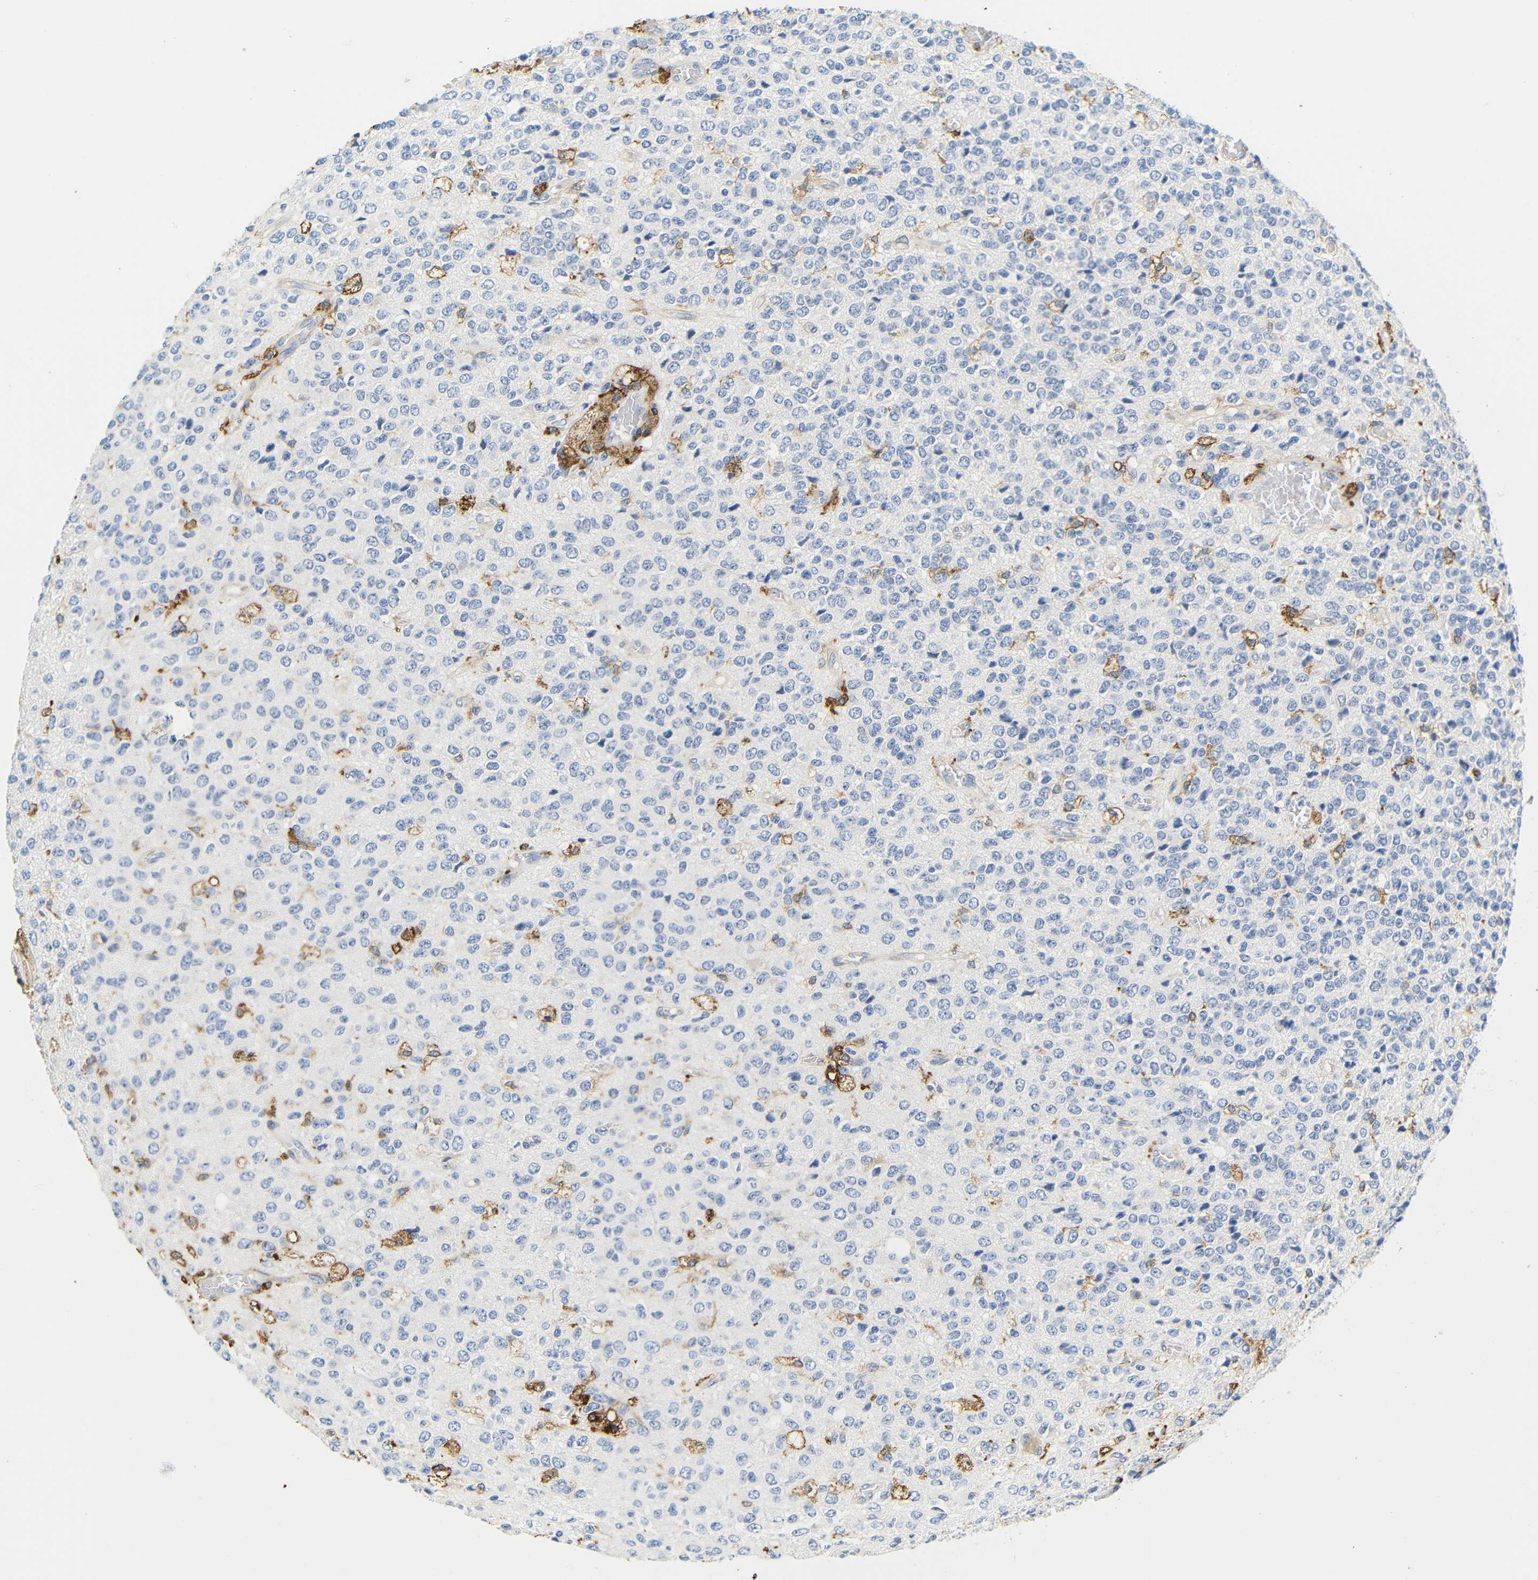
{"staining": {"intensity": "negative", "quantity": "none", "location": "none"}, "tissue": "glioma", "cell_type": "Tumor cells", "image_type": "cancer", "snomed": [{"axis": "morphology", "description": "Glioma, malignant, High grade"}, {"axis": "topography", "description": "pancreas cauda"}], "caption": "Tumor cells show no significant protein positivity in high-grade glioma (malignant). (DAB immunohistochemistry (IHC) with hematoxylin counter stain).", "gene": "HLA-DQB1", "patient": {"sex": "male", "age": 60}}